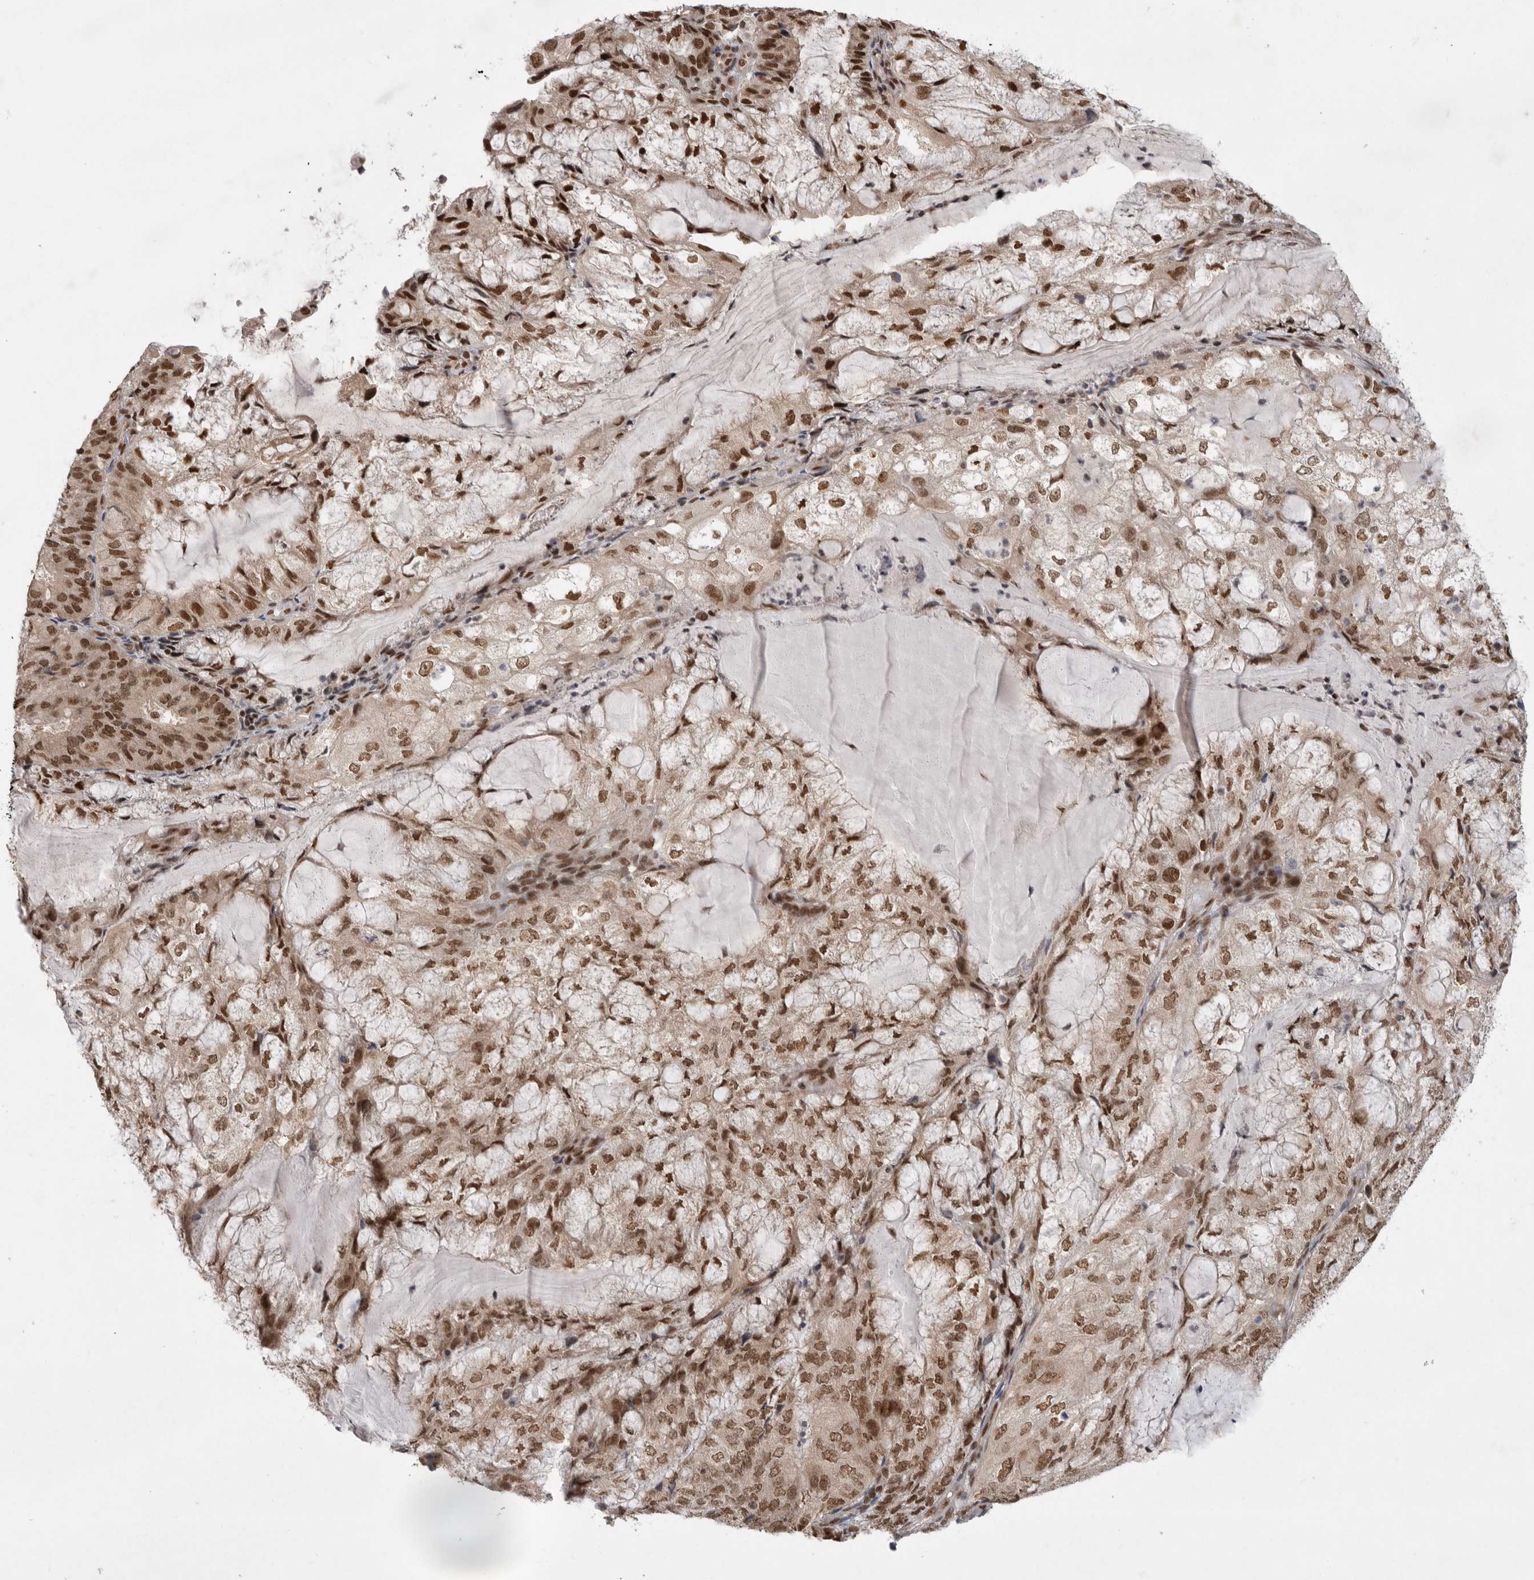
{"staining": {"intensity": "moderate", "quantity": ">75%", "location": "nuclear"}, "tissue": "endometrial cancer", "cell_type": "Tumor cells", "image_type": "cancer", "snomed": [{"axis": "morphology", "description": "Adenocarcinoma, NOS"}, {"axis": "topography", "description": "Endometrium"}], "caption": "Adenocarcinoma (endometrial) tissue shows moderate nuclear staining in about >75% of tumor cells", "gene": "ZNF830", "patient": {"sex": "female", "age": 81}}